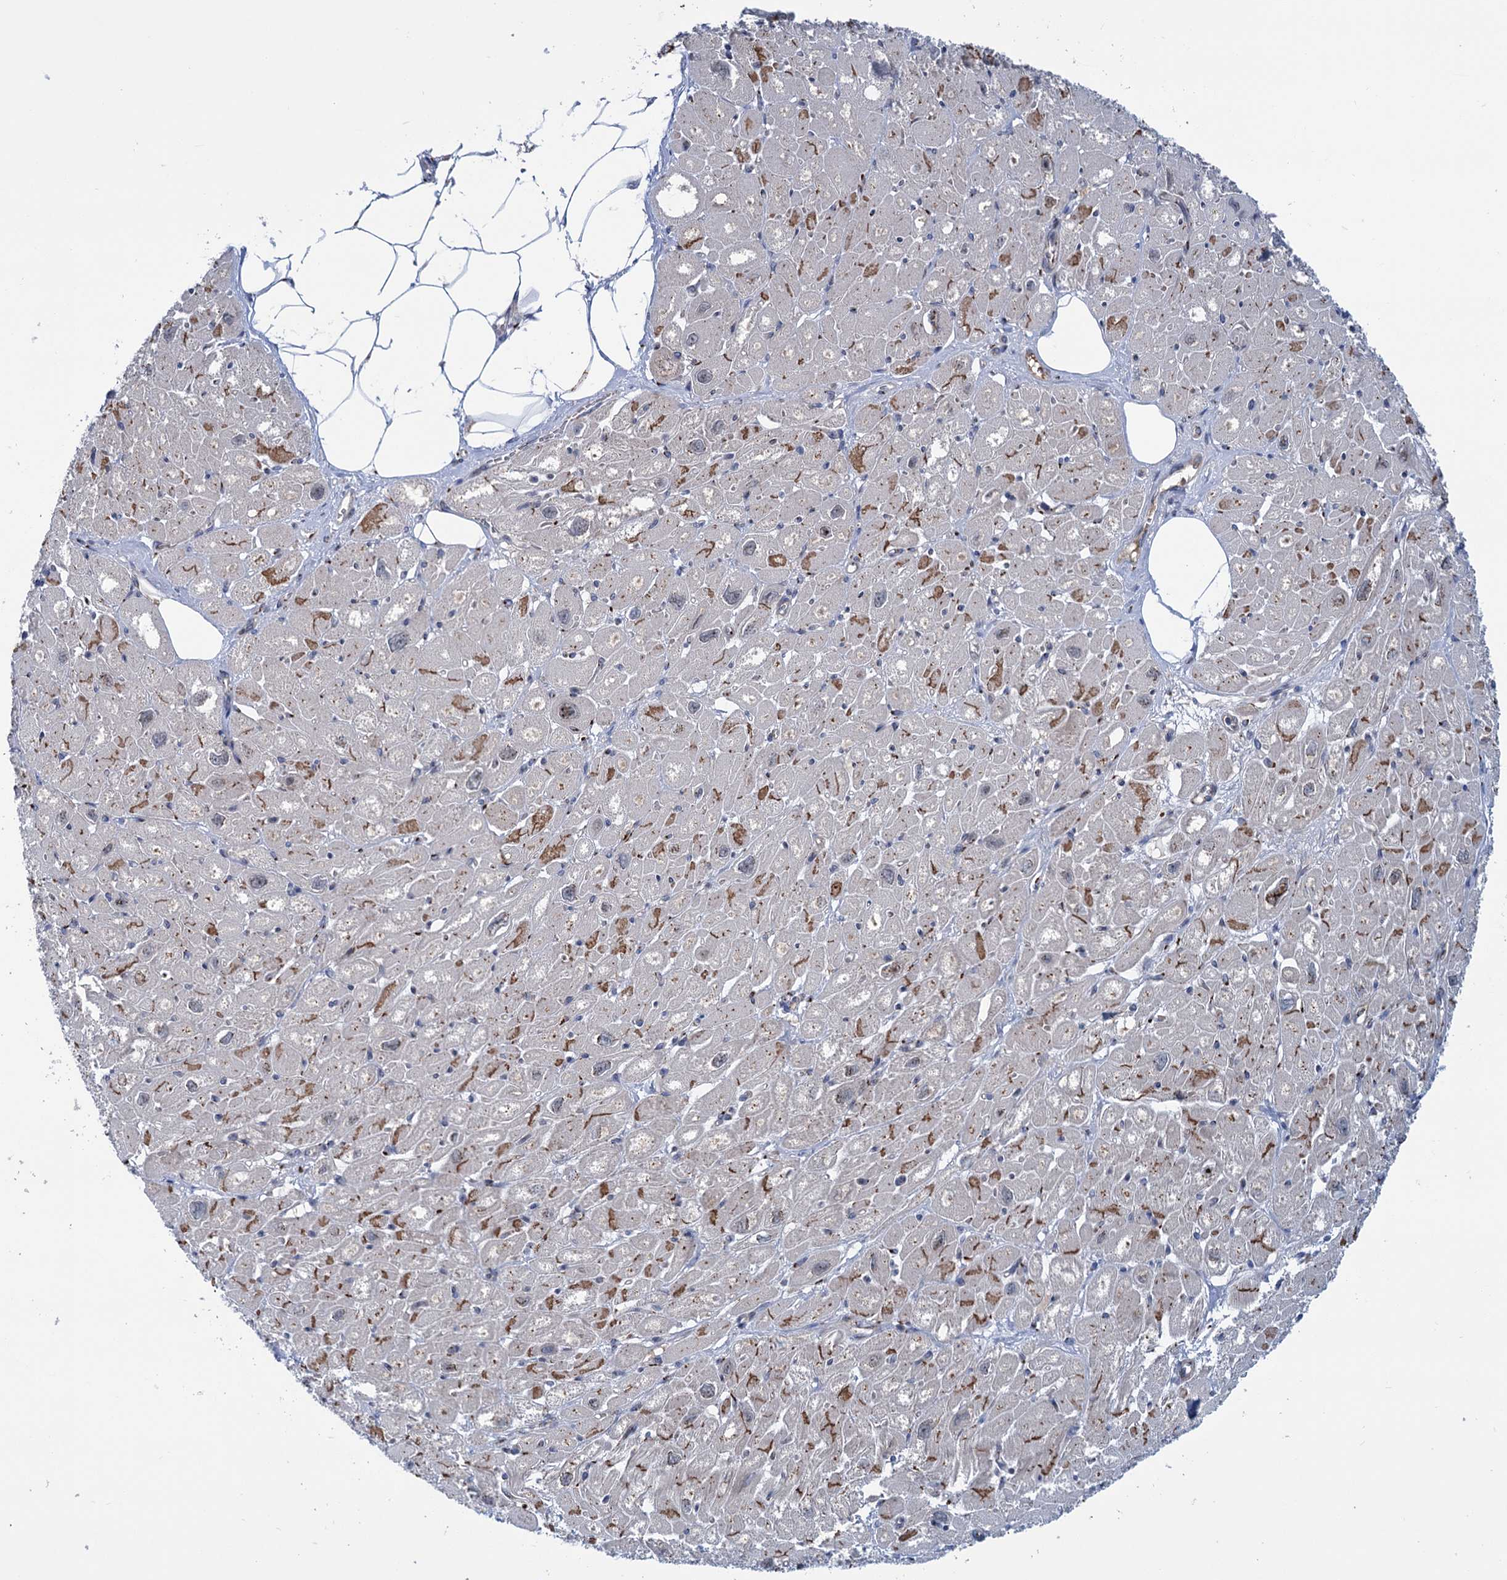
{"staining": {"intensity": "moderate", "quantity": "25%-75%", "location": "cytoplasmic/membranous"}, "tissue": "heart muscle", "cell_type": "Cardiomyocytes", "image_type": "normal", "snomed": [{"axis": "morphology", "description": "Normal tissue, NOS"}, {"axis": "topography", "description": "Heart"}], "caption": "Protein expression analysis of benign human heart muscle reveals moderate cytoplasmic/membranous positivity in approximately 25%-75% of cardiomyocytes.", "gene": "ELP4", "patient": {"sex": "male", "age": 50}}